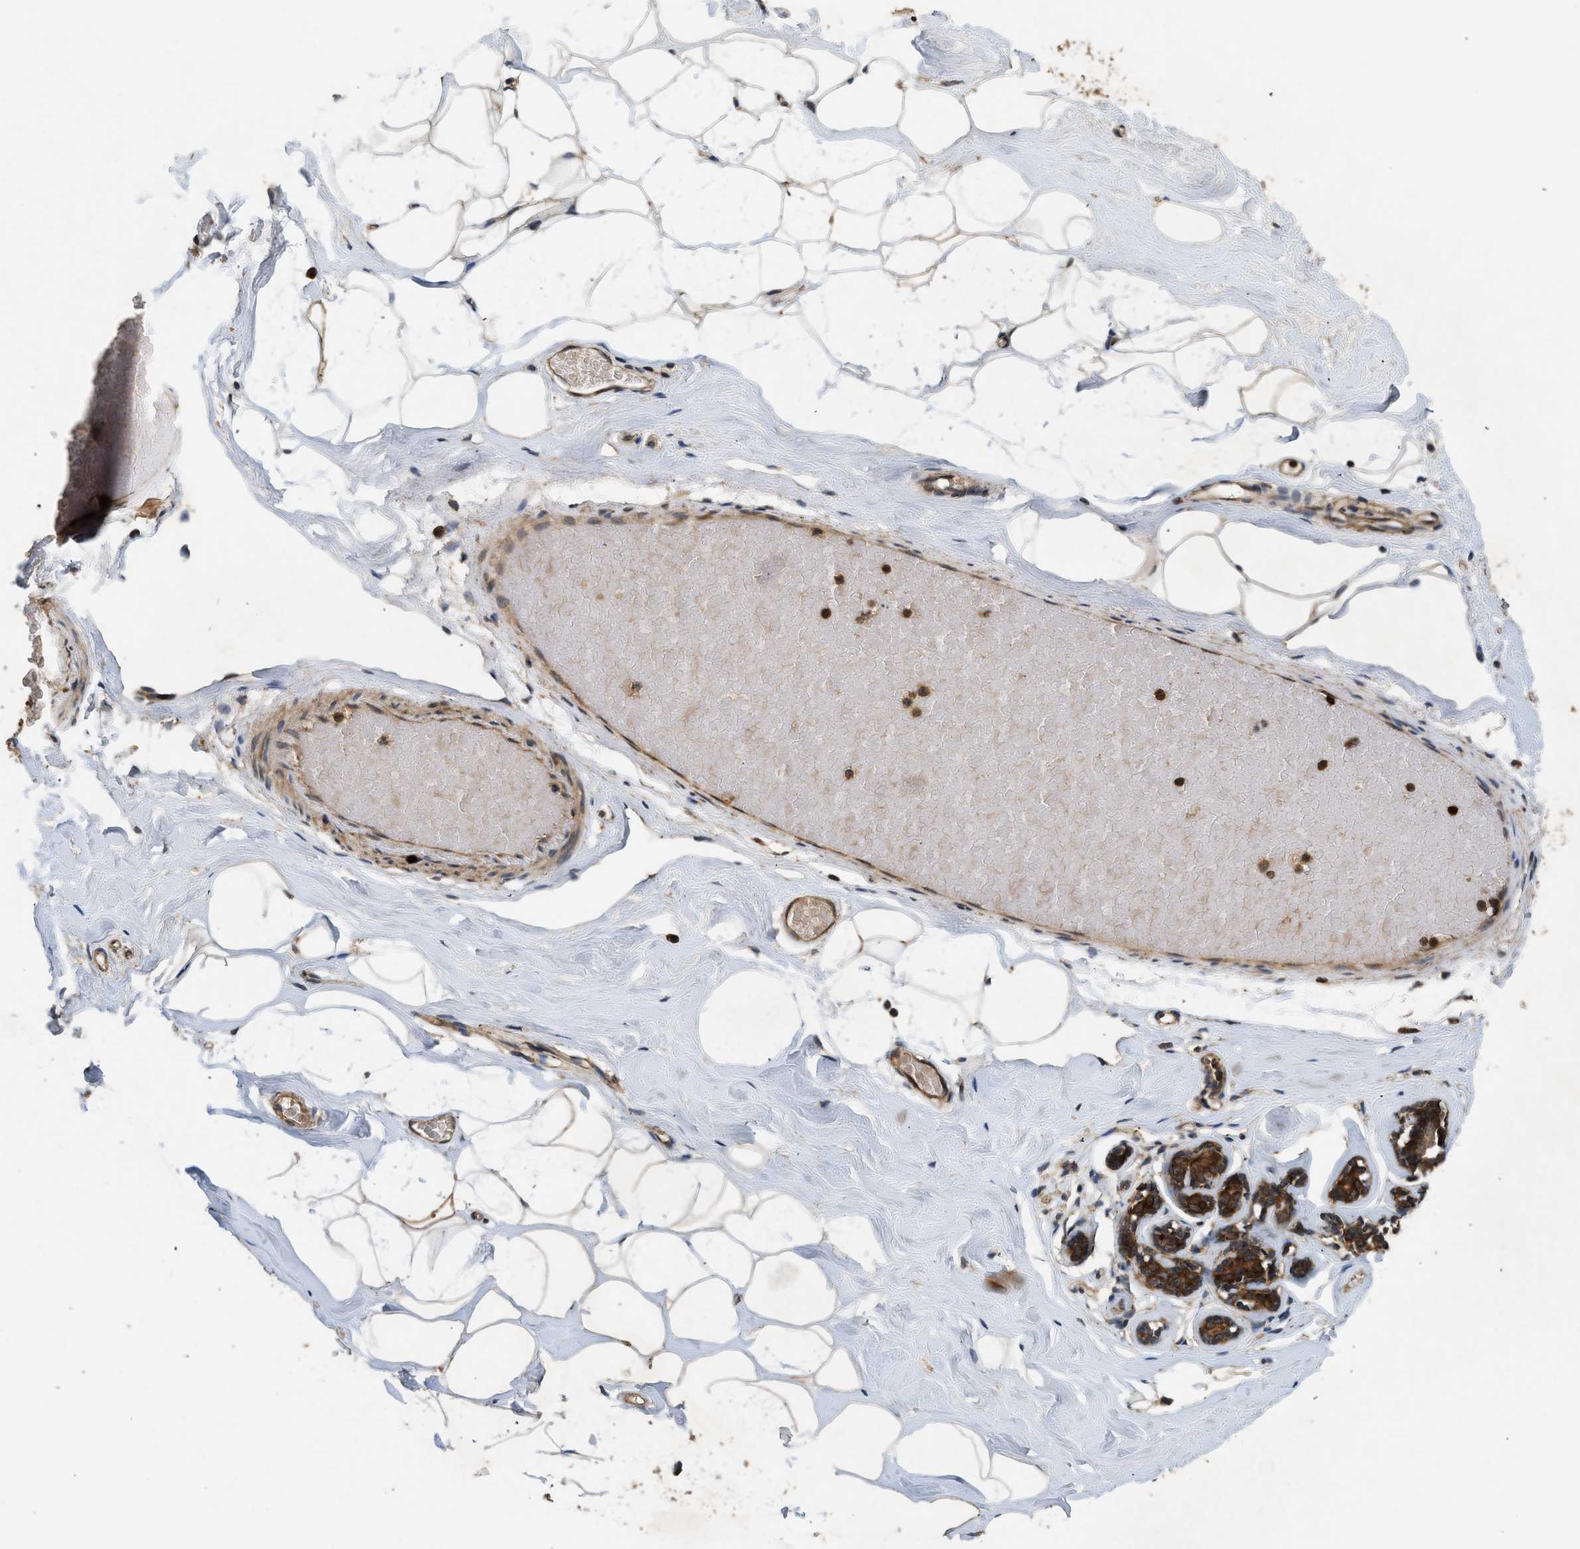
{"staining": {"intensity": "weak", "quantity": "25%-75%", "location": "cytoplasmic/membranous"}, "tissue": "breast", "cell_type": "Adipocytes", "image_type": "normal", "snomed": [{"axis": "morphology", "description": "Normal tissue, NOS"}, {"axis": "topography", "description": "Breast"}], "caption": "Breast stained with immunohistochemistry (IHC) demonstrates weak cytoplasmic/membranous positivity in approximately 25%-75% of adipocytes.", "gene": "OXSR1", "patient": {"sex": "female", "age": 75}}